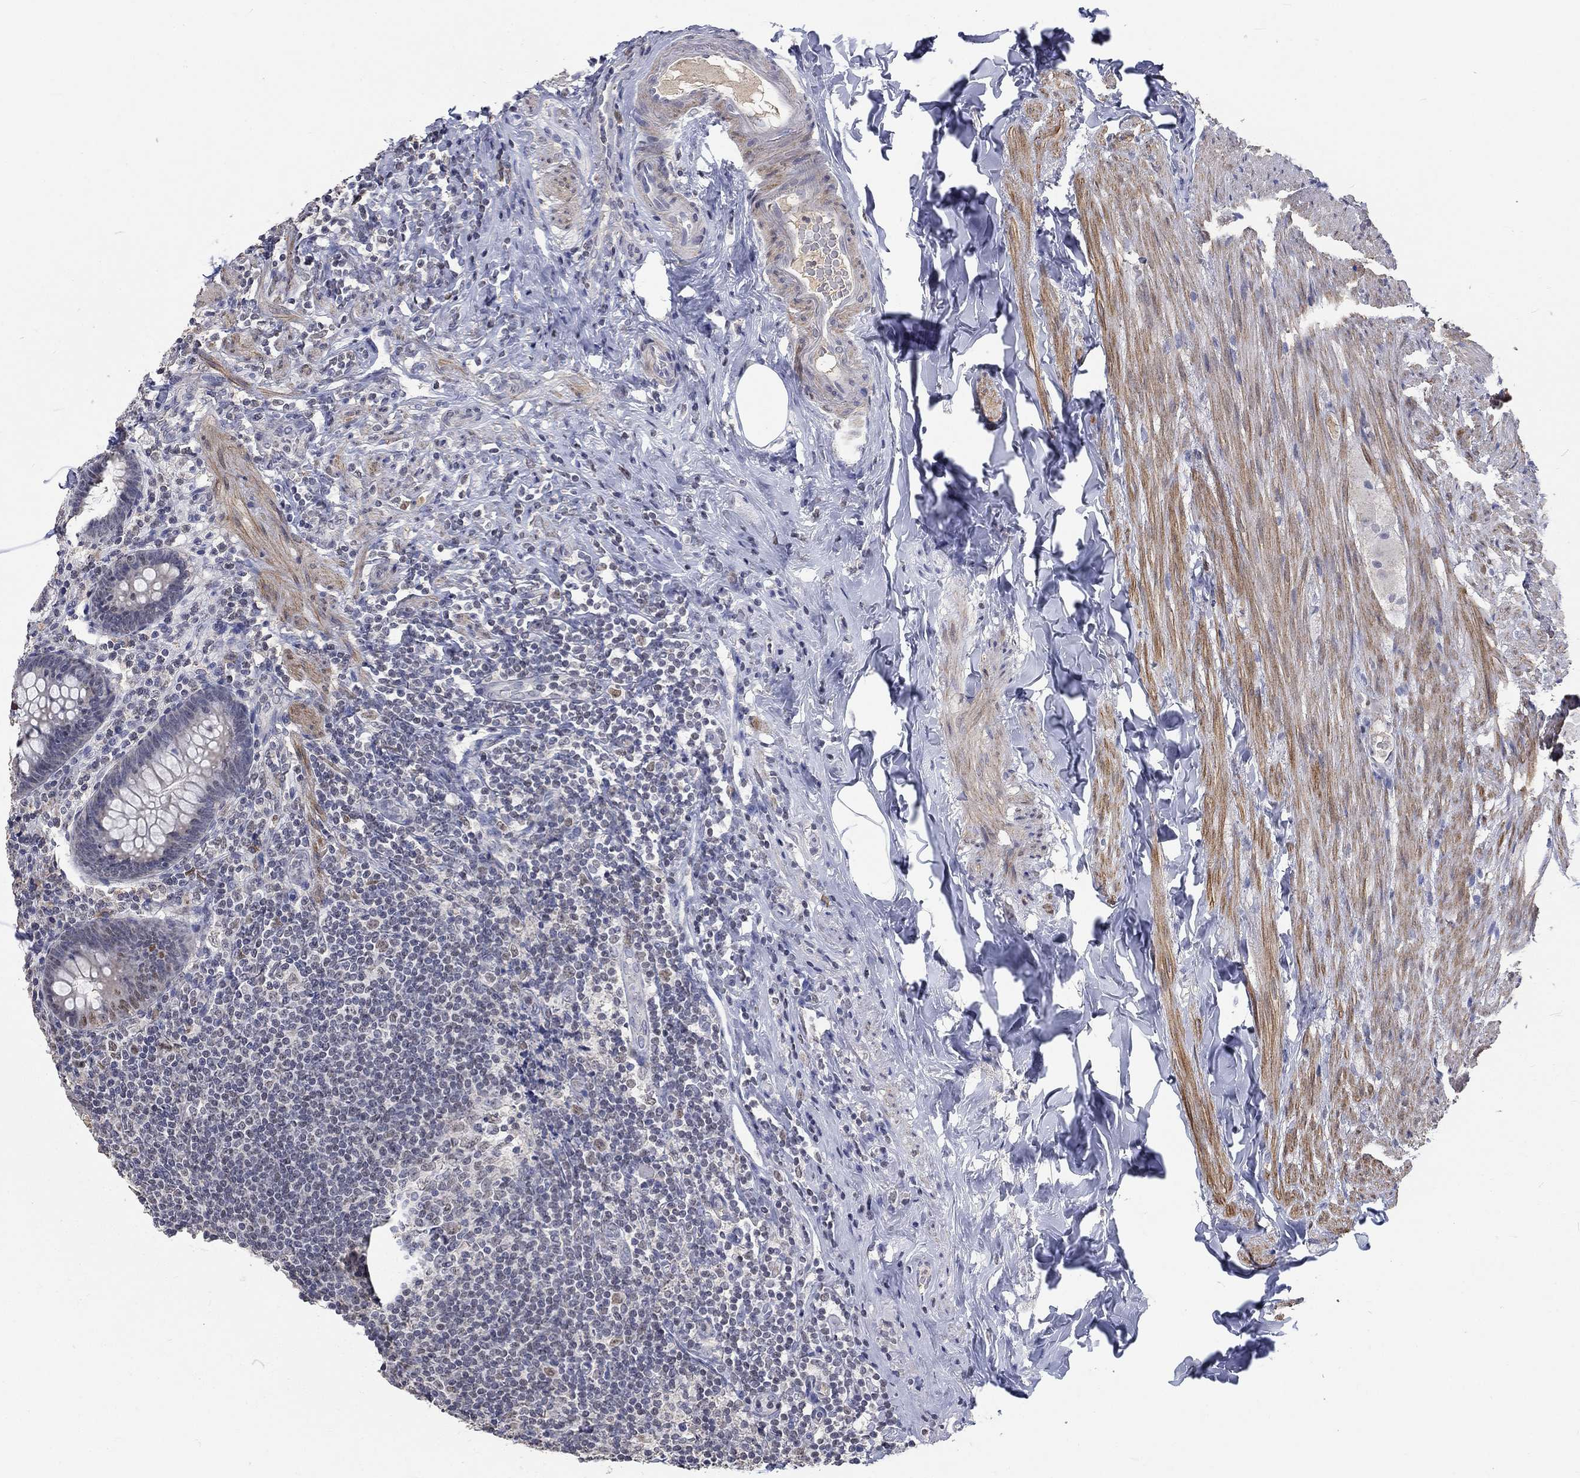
{"staining": {"intensity": "negative", "quantity": "none", "location": "none"}, "tissue": "appendix", "cell_type": "Glandular cells", "image_type": "normal", "snomed": [{"axis": "morphology", "description": "Normal tissue, NOS"}, {"axis": "topography", "description": "Appendix"}], "caption": "Glandular cells are negative for brown protein staining in normal appendix.", "gene": "ZBTB18", "patient": {"sex": "male", "age": 47}}